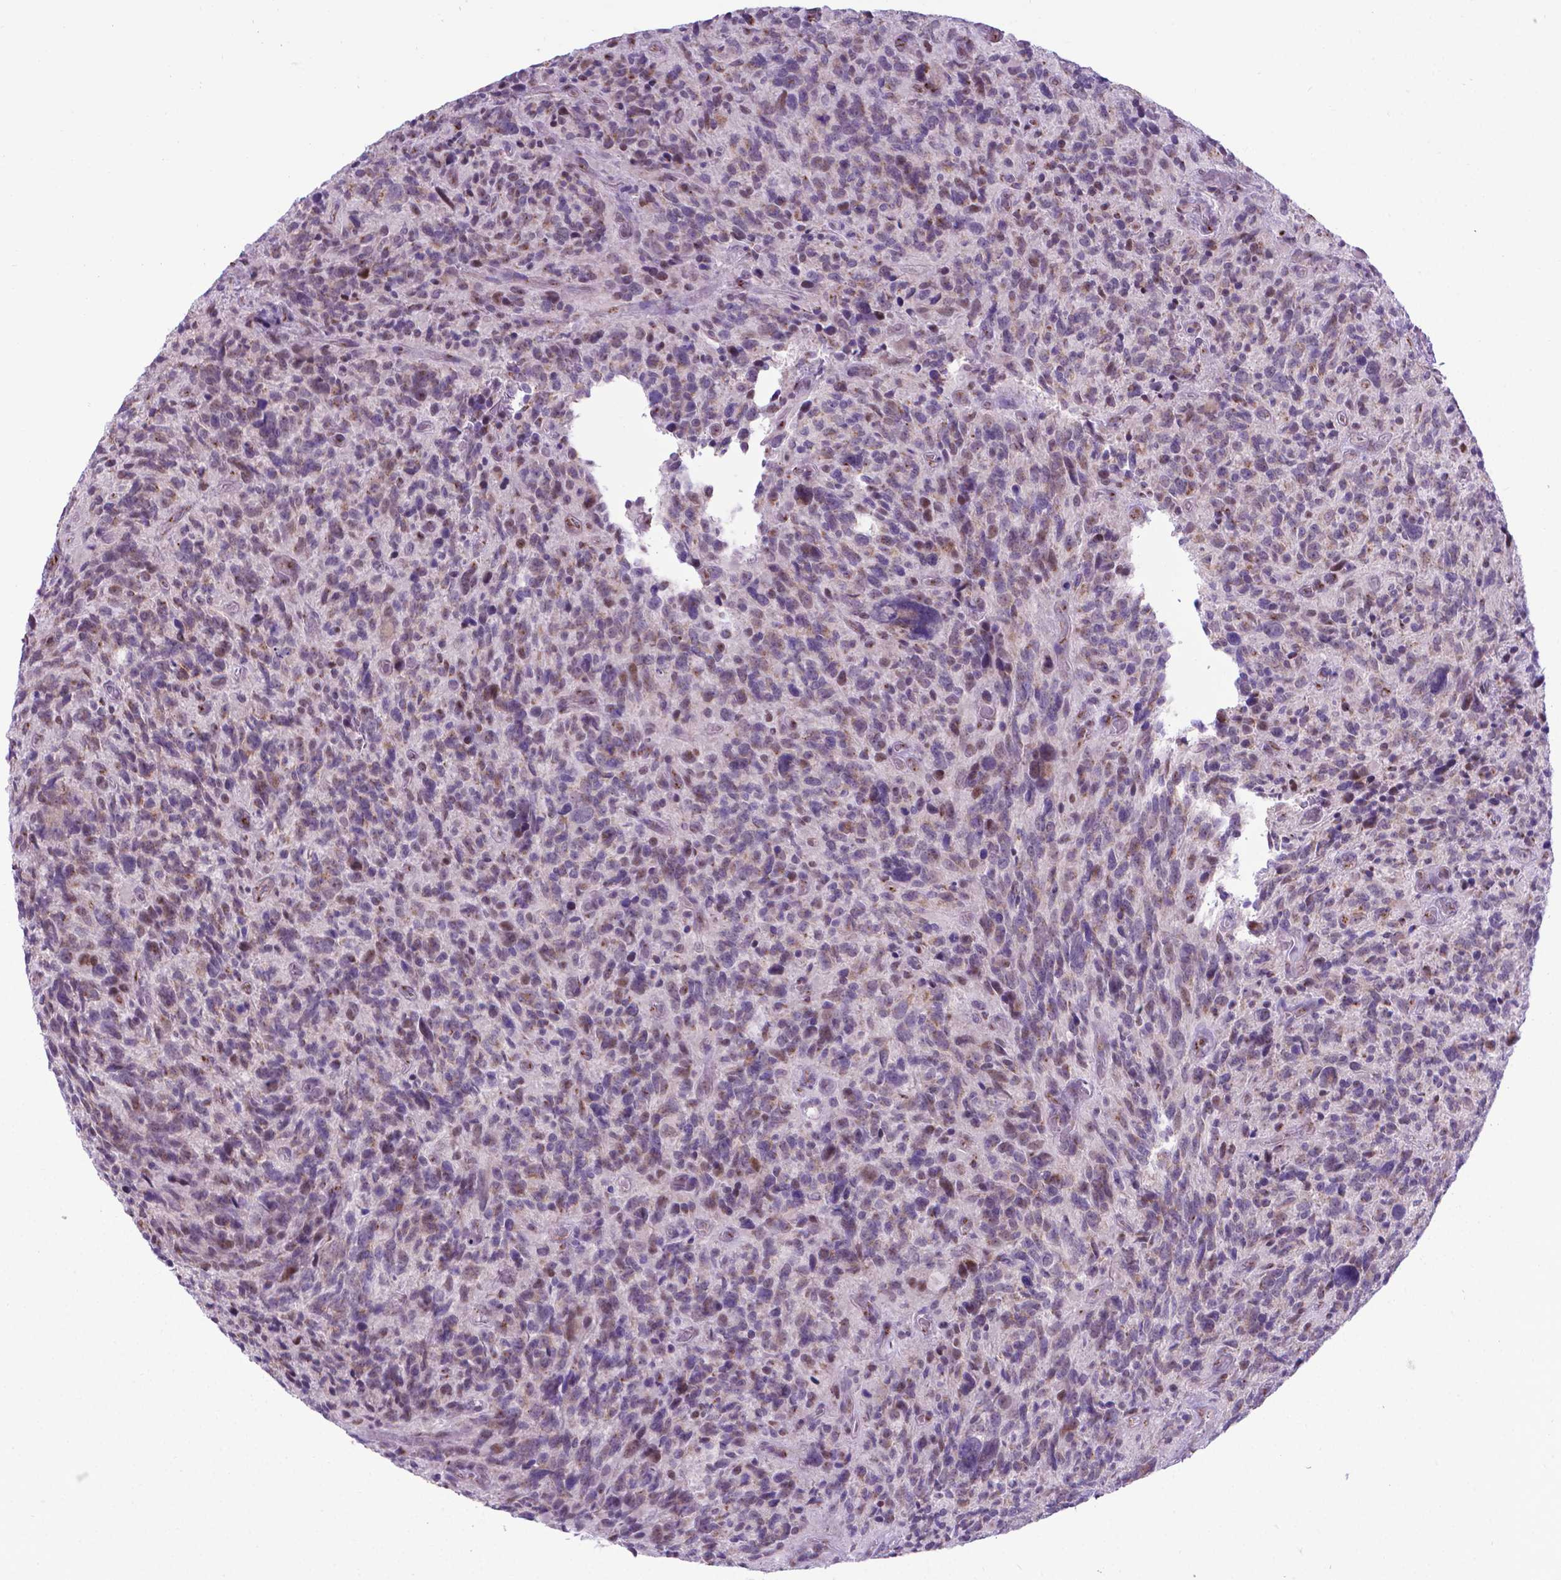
{"staining": {"intensity": "moderate", "quantity": "<25%", "location": "nuclear"}, "tissue": "glioma", "cell_type": "Tumor cells", "image_type": "cancer", "snomed": [{"axis": "morphology", "description": "Glioma, malignant, High grade"}, {"axis": "topography", "description": "Brain"}], "caption": "DAB immunohistochemical staining of malignant high-grade glioma exhibits moderate nuclear protein expression in about <25% of tumor cells.", "gene": "MRPL10", "patient": {"sex": "male", "age": 46}}